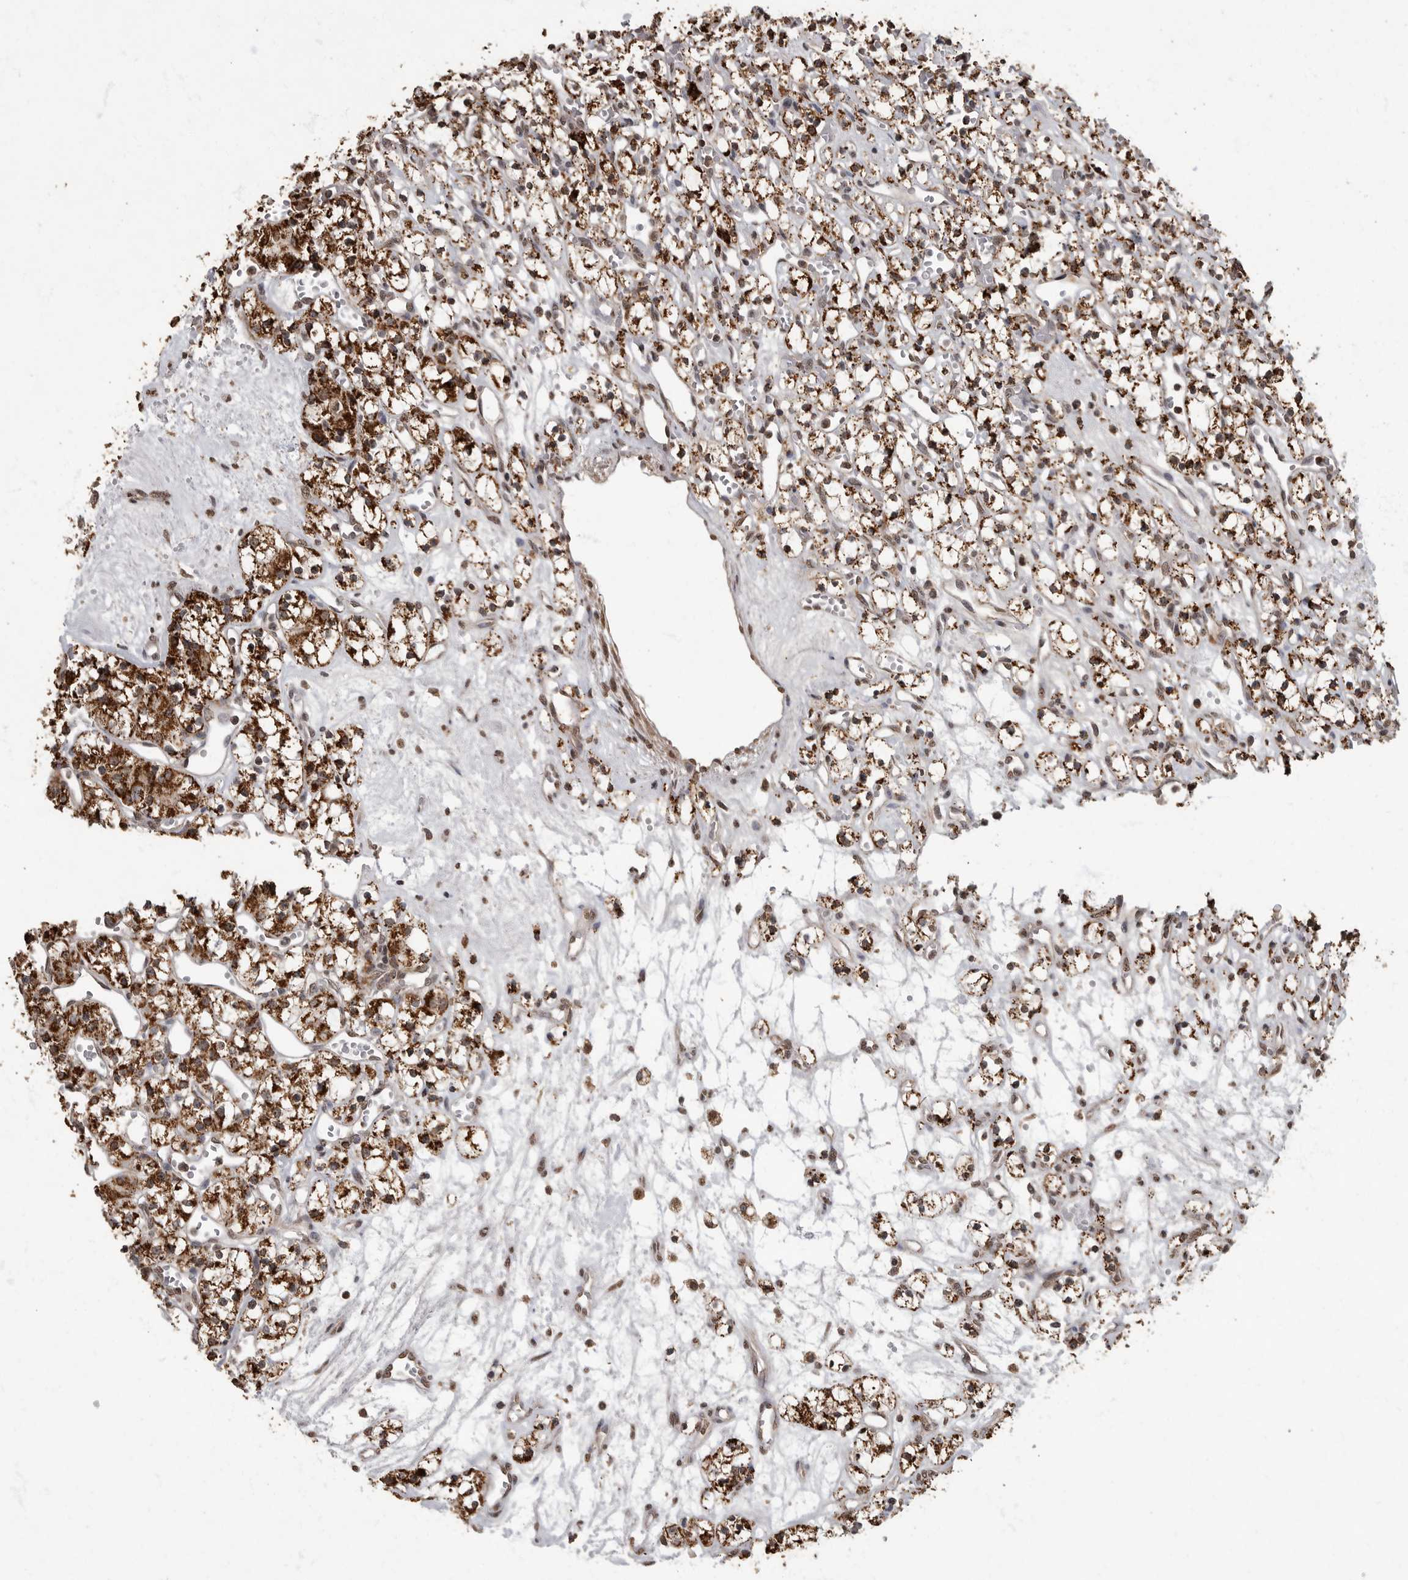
{"staining": {"intensity": "strong", "quantity": ">75%", "location": "cytoplasmic/membranous"}, "tissue": "renal cancer", "cell_type": "Tumor cells", "image_type": "cancer", "snomed": [{"axis": "morphology", "description": "Adenocarcinoma, NOS"}, {"axis": "topography", "description": "Kidney"}], "caption": "Immunohistochemical staining of renal adenocarcinoma demonstrates high levels of strong cytoplasmic/membranous protein staining in about >75% of tumor cells. (IHC, brightfield microscopy, high magnification).", "gene": "MAFG", "patient": {"sex": "female", "age": 59}}